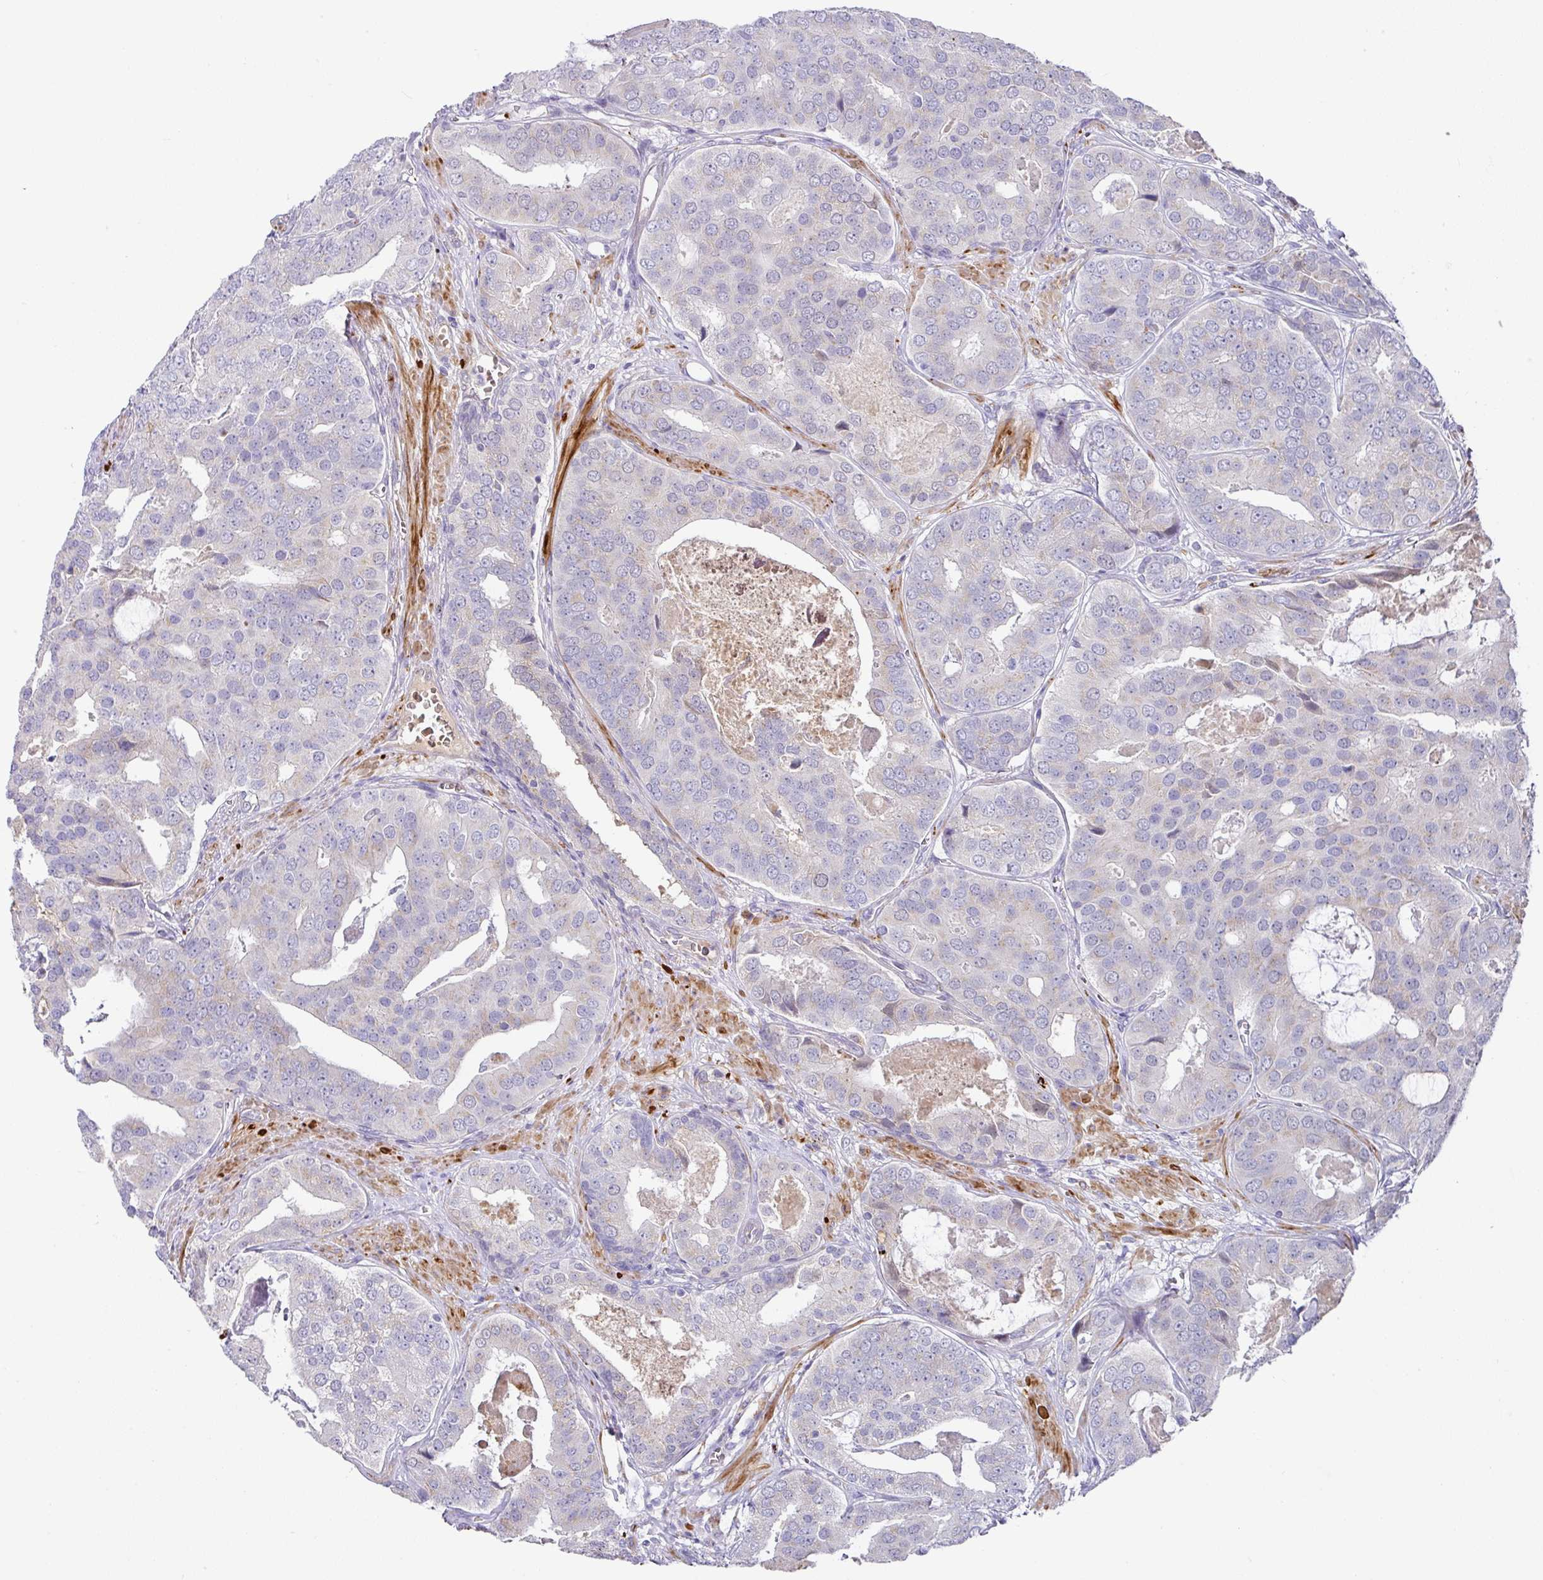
{"staining": {"intensity": "negative", "quantity": "none", "location": "none"}, "tissue": "prostate cancer", "cell_type": "Tumor cells", "image_type": "cancer", "snomed": [{"axis": "morphology", "description": "Adenocarcinoma, High grade"}, {"axis": "topography", "description": "Prostate"}], "caption": "Tumor cells show no significant expression in prostate cancer.", "gene": "TARM1", "patient": {"sex": "male", "age": 71}}